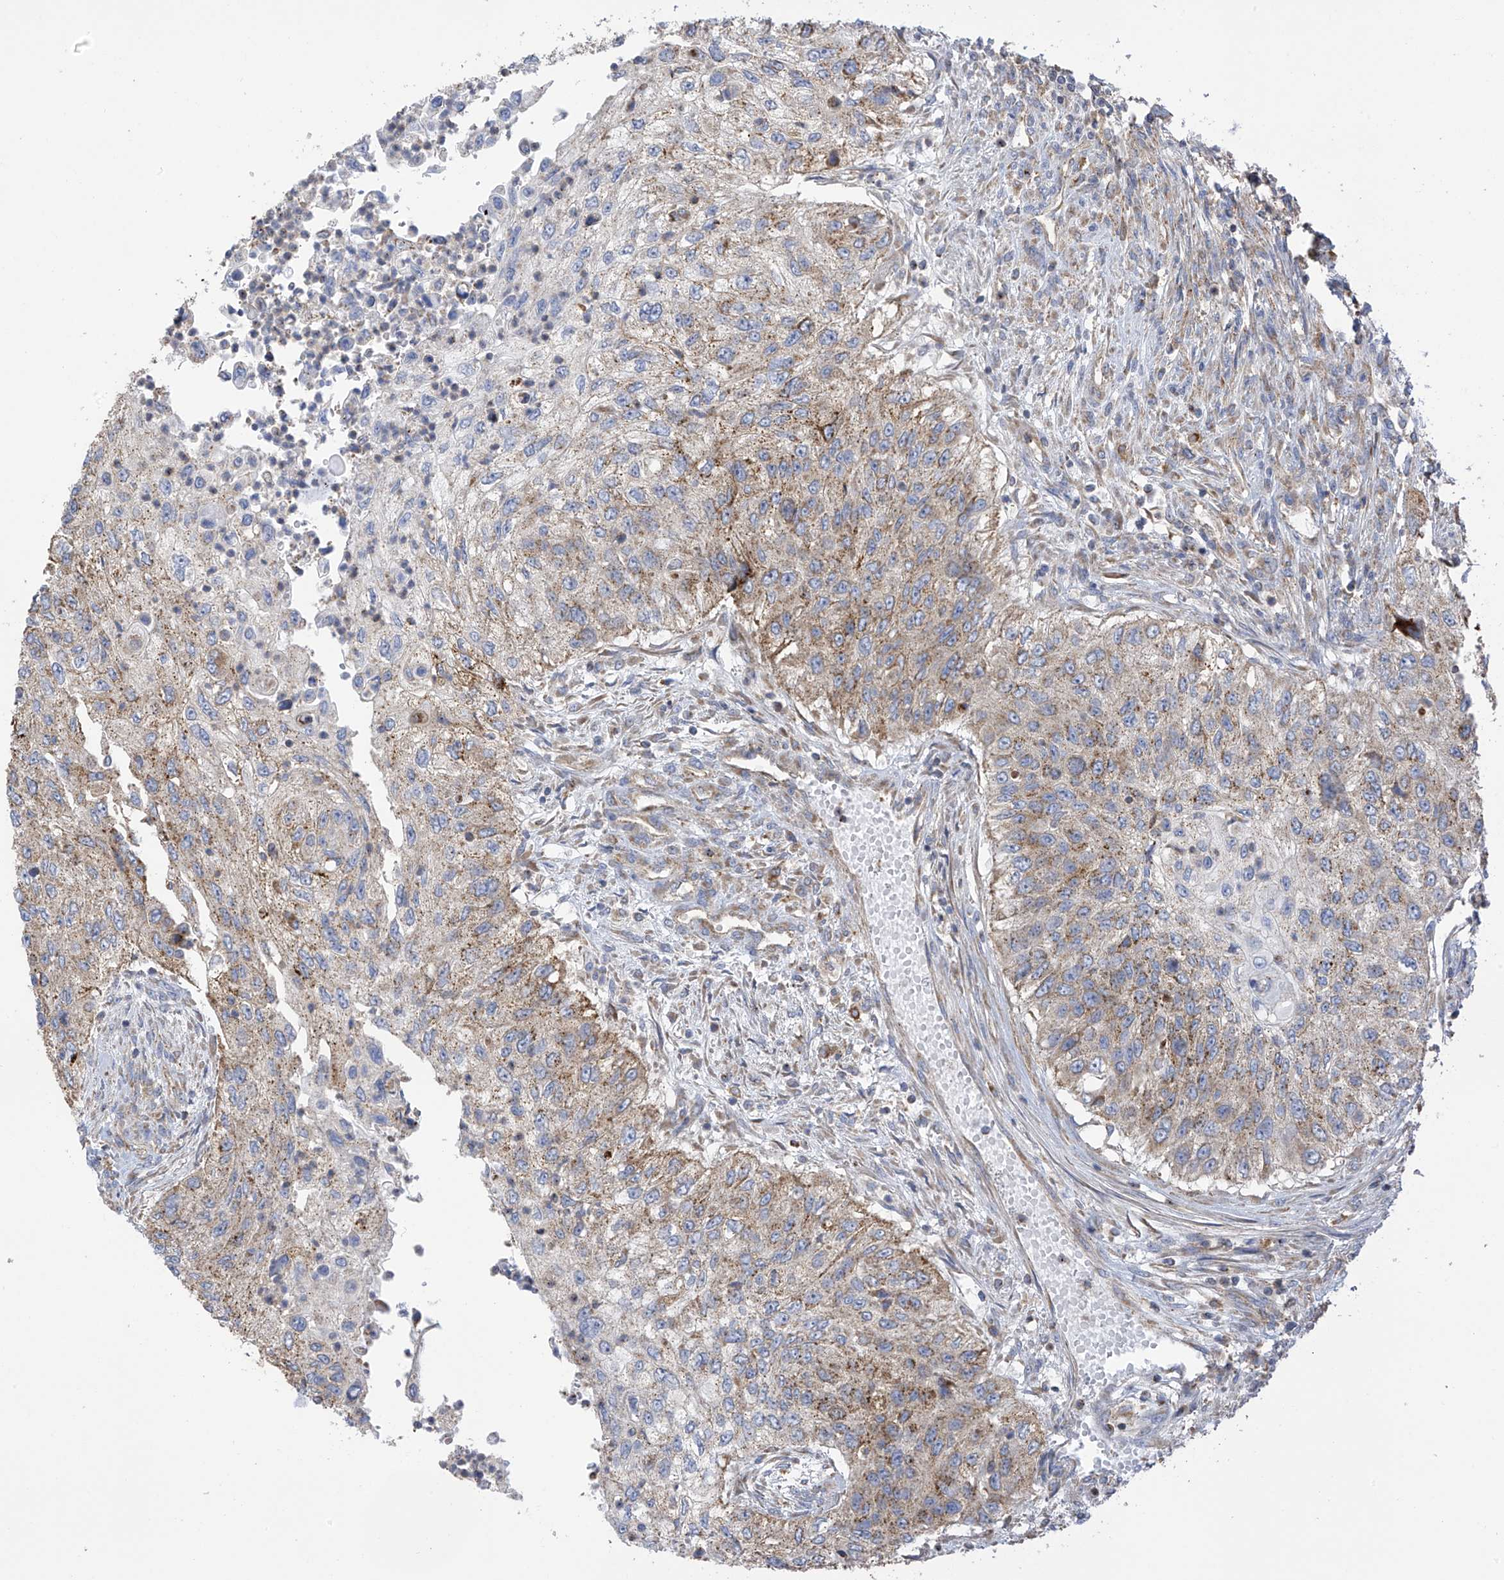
{"staining": {"intensity": "weak", "quantity": "25%-75%", "location": "cytoplasmic/membranous"}, "tissue": "urothelial cancer", "cell_type": "Tumor cells", "image_type": "cancer", "snomed": [{"axis": "morphology", "description": "Urothelial carcinoma, High grade"}, {"axis": "topography", "description": "Urinary bladder"}], "caption": "High-grade urothelial carcinoma stained with a brown dye displays weak cytoplasmic/membranous positive positivity in about 25%-75% of tumor cells.", "gene": "ITM2B", "patient": {"sex": "female", "age": 60}}